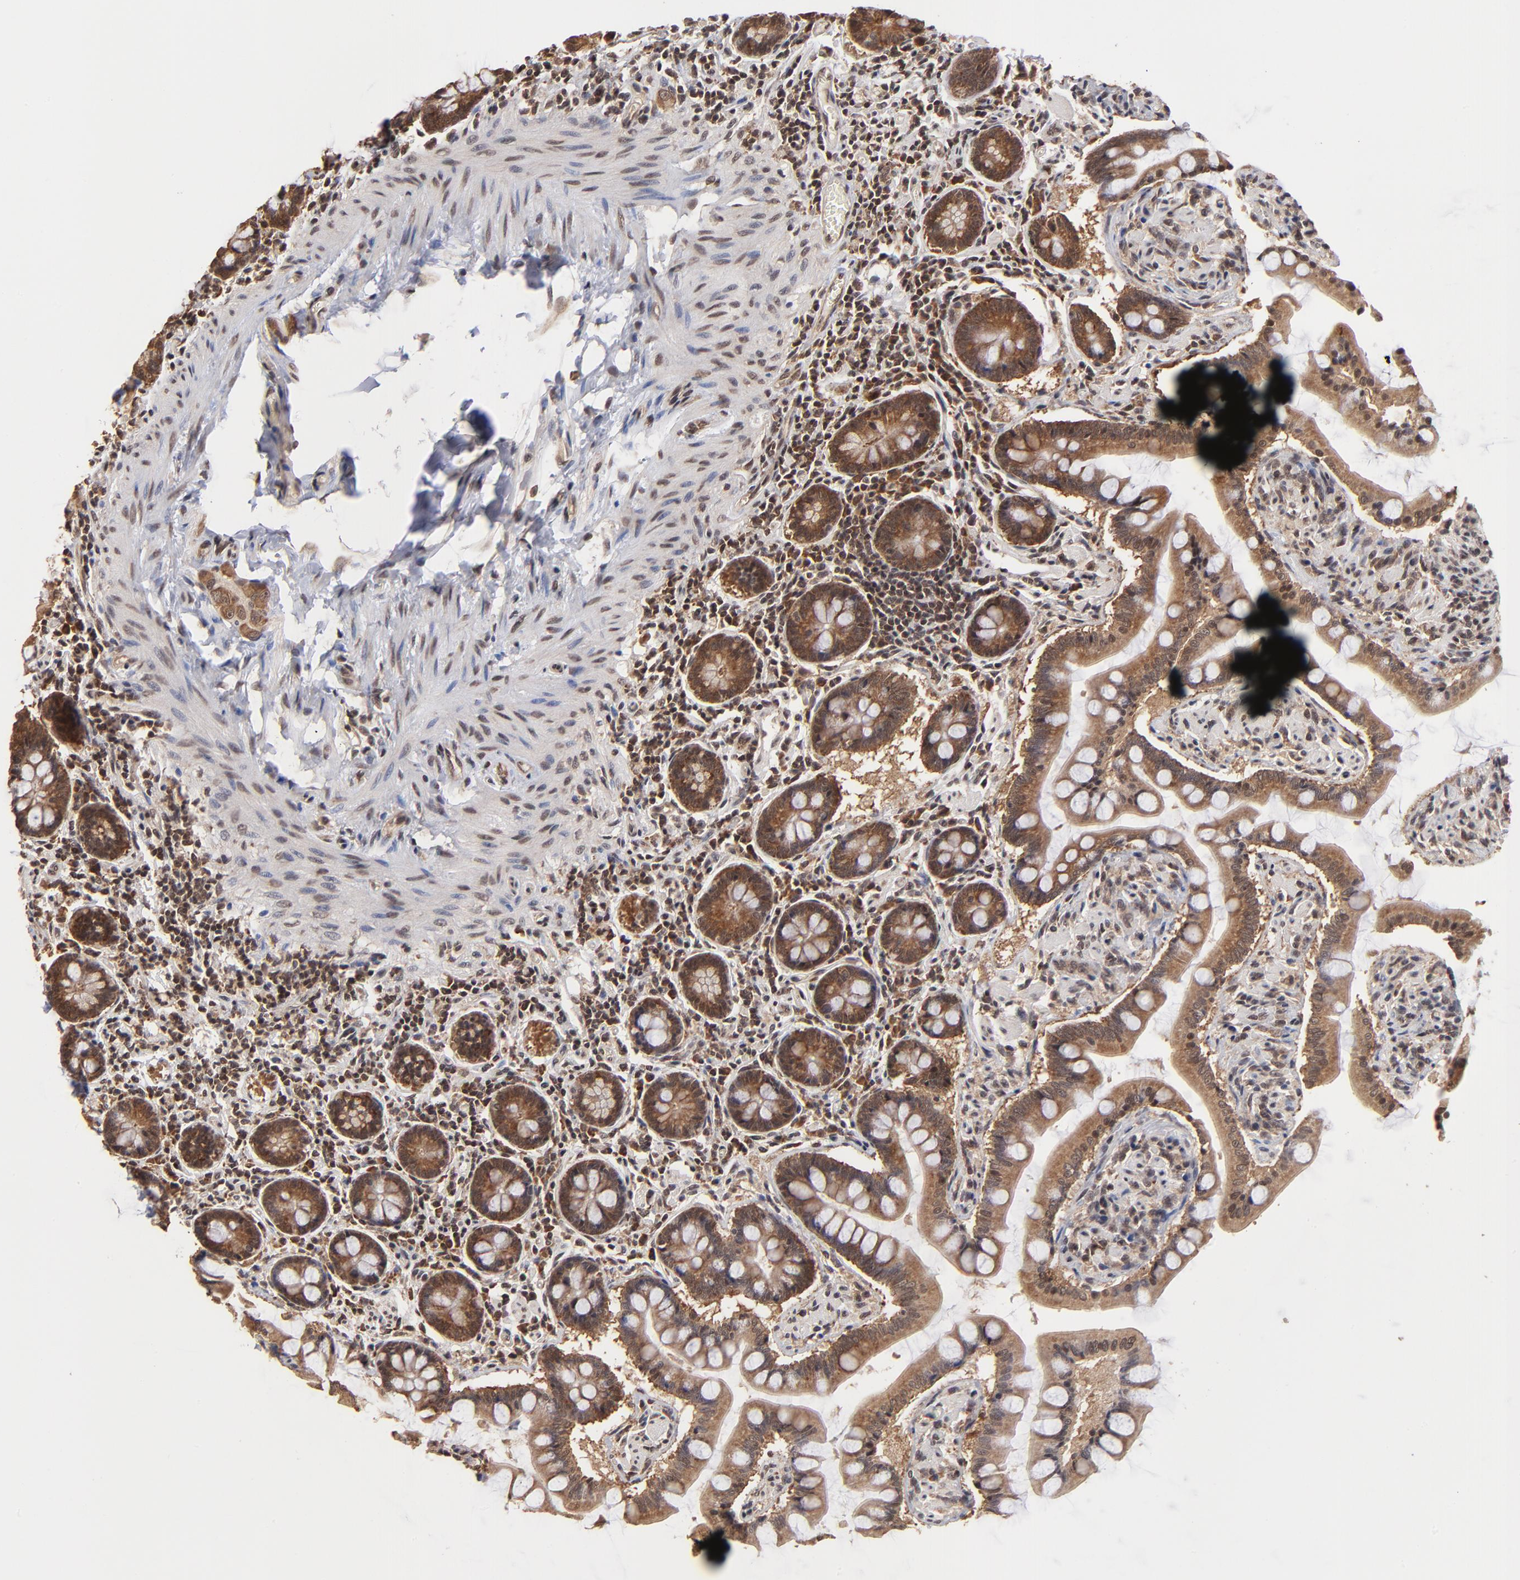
{"staining": {"intensity": "moderate", "quantity": ">75%", "location": "cytoplasmic/membranous"}, "tissue": "small intestine", "cell_type": "Glandular cells", "image_type": "normal", "snomed": [{"axis": "morphology", "description": "Normal tissue, NOS"}, {"axis": "topography", "description": "Small intestine"}], "caption": "Immunohistochemistry (IHC) image of benign small intestine: small intestine stained using immunohistochemistry (IHC) exhibits medium levels of moderate protein expression localized specifically in the cytoplasmic/membranous of glandular cells, appearing as a cytoplasmic/membranous brown color.", "gene": "BRPF1", "patient": {"sex": "male", "age": 41}}